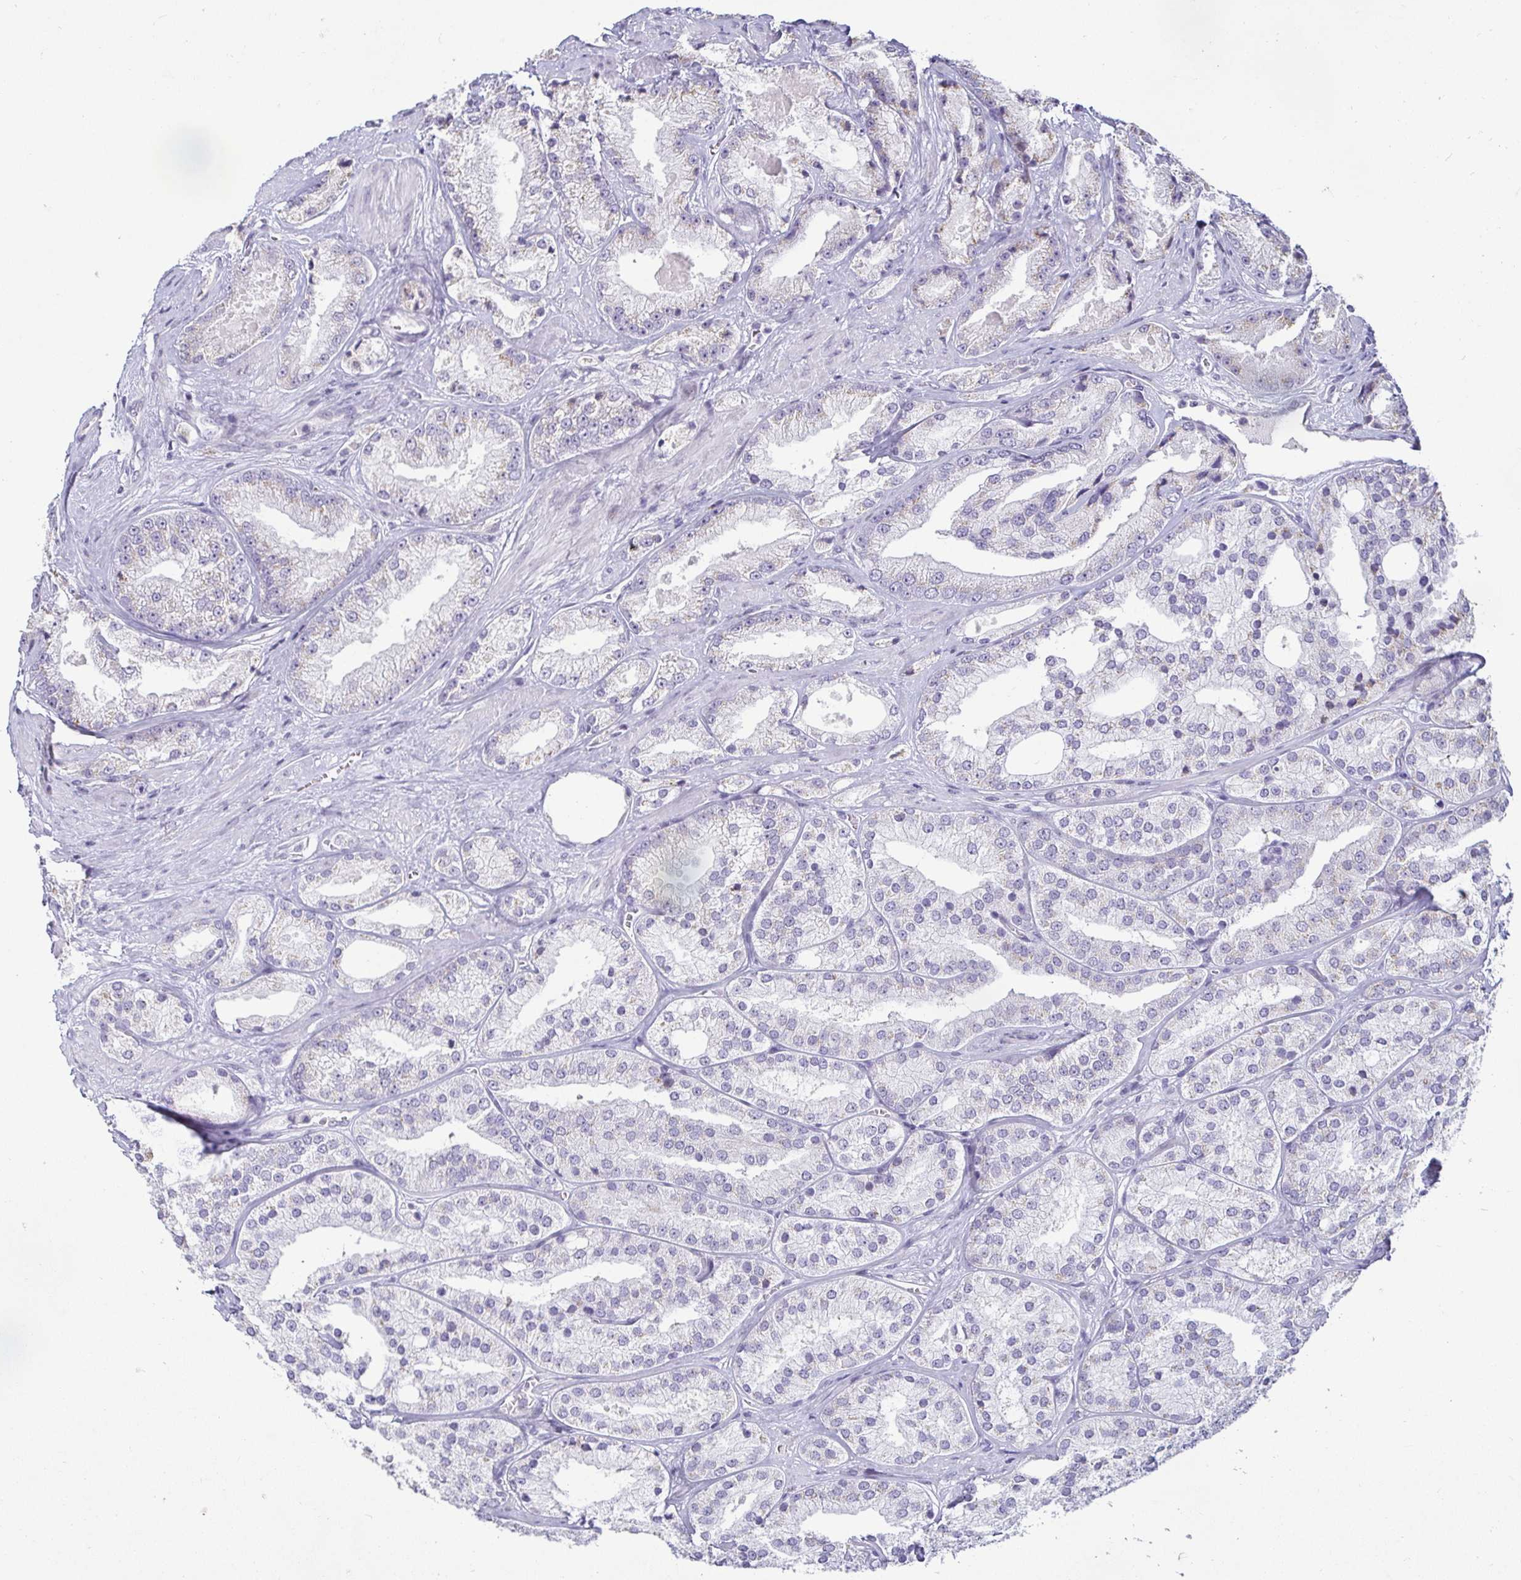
{"staining": {"intensity": "negative", "quantity": "none", "location": "none"}, "tissue": "prostate cancer", "cell_type": "Tumor cells", "image_type": "cancer", "snomed": [{"axis": "morphology", "description": "Adenocarcinoma, High grade"}, {"axis": "topography", "description": "Prostate"}], "caption": "This is an immunohistochemistry (IHC) image of human high-grade adenocarcinoma (prostate). There is no positivity in tumor cells.", "gene": "CR2", "patient": {"sex": "male", "age": 68}}